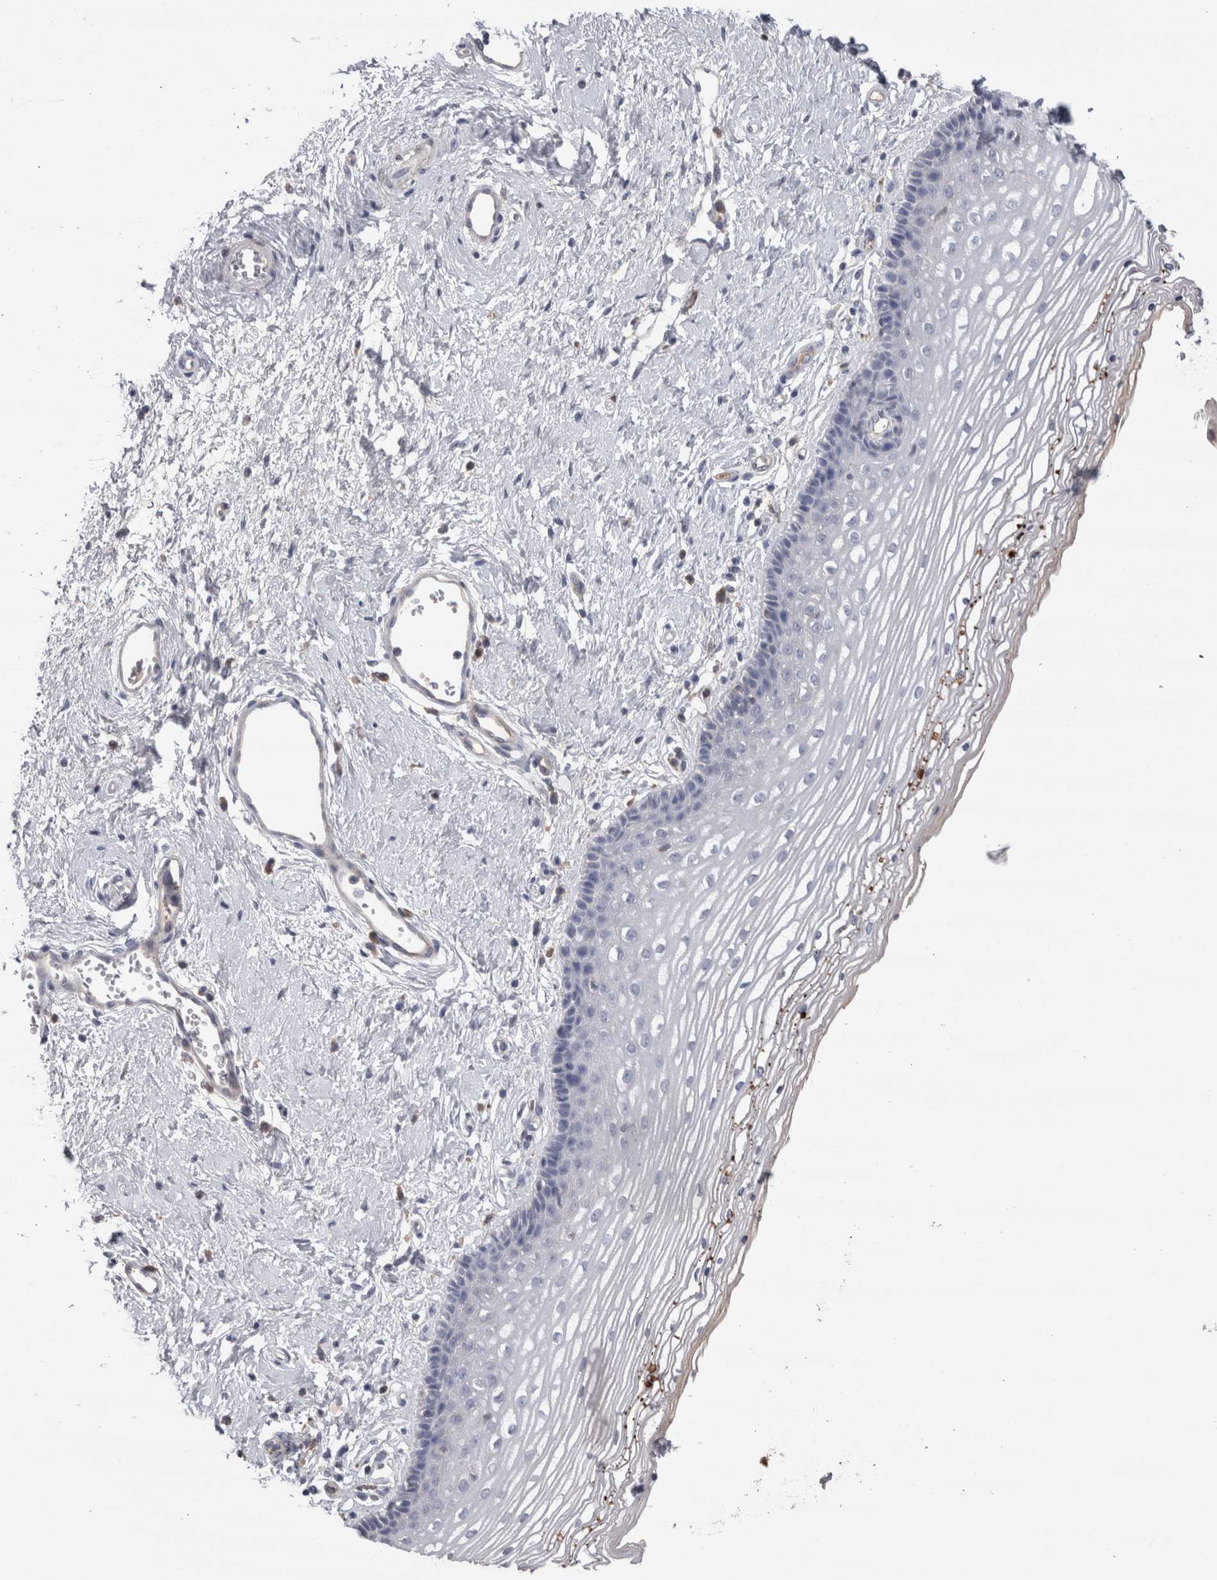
{"staining": {"intensity": "negative", "quantity": "none", "location": "none"}, "tissue": "vagina", "cell_type": "Squamous epithelial cells", "image_type": "normal", "snomed": [{"axis": "morphology", "description": "Normal tissue, NOS"}, {"axis": "topography", "description": "Vagina"}], "caption": "Micrograph shows no protein expression in squamous epithelial cells of unremarkable vagina.", "gene": "REG1A", "patient": {"sex": "female", "age": 46}}